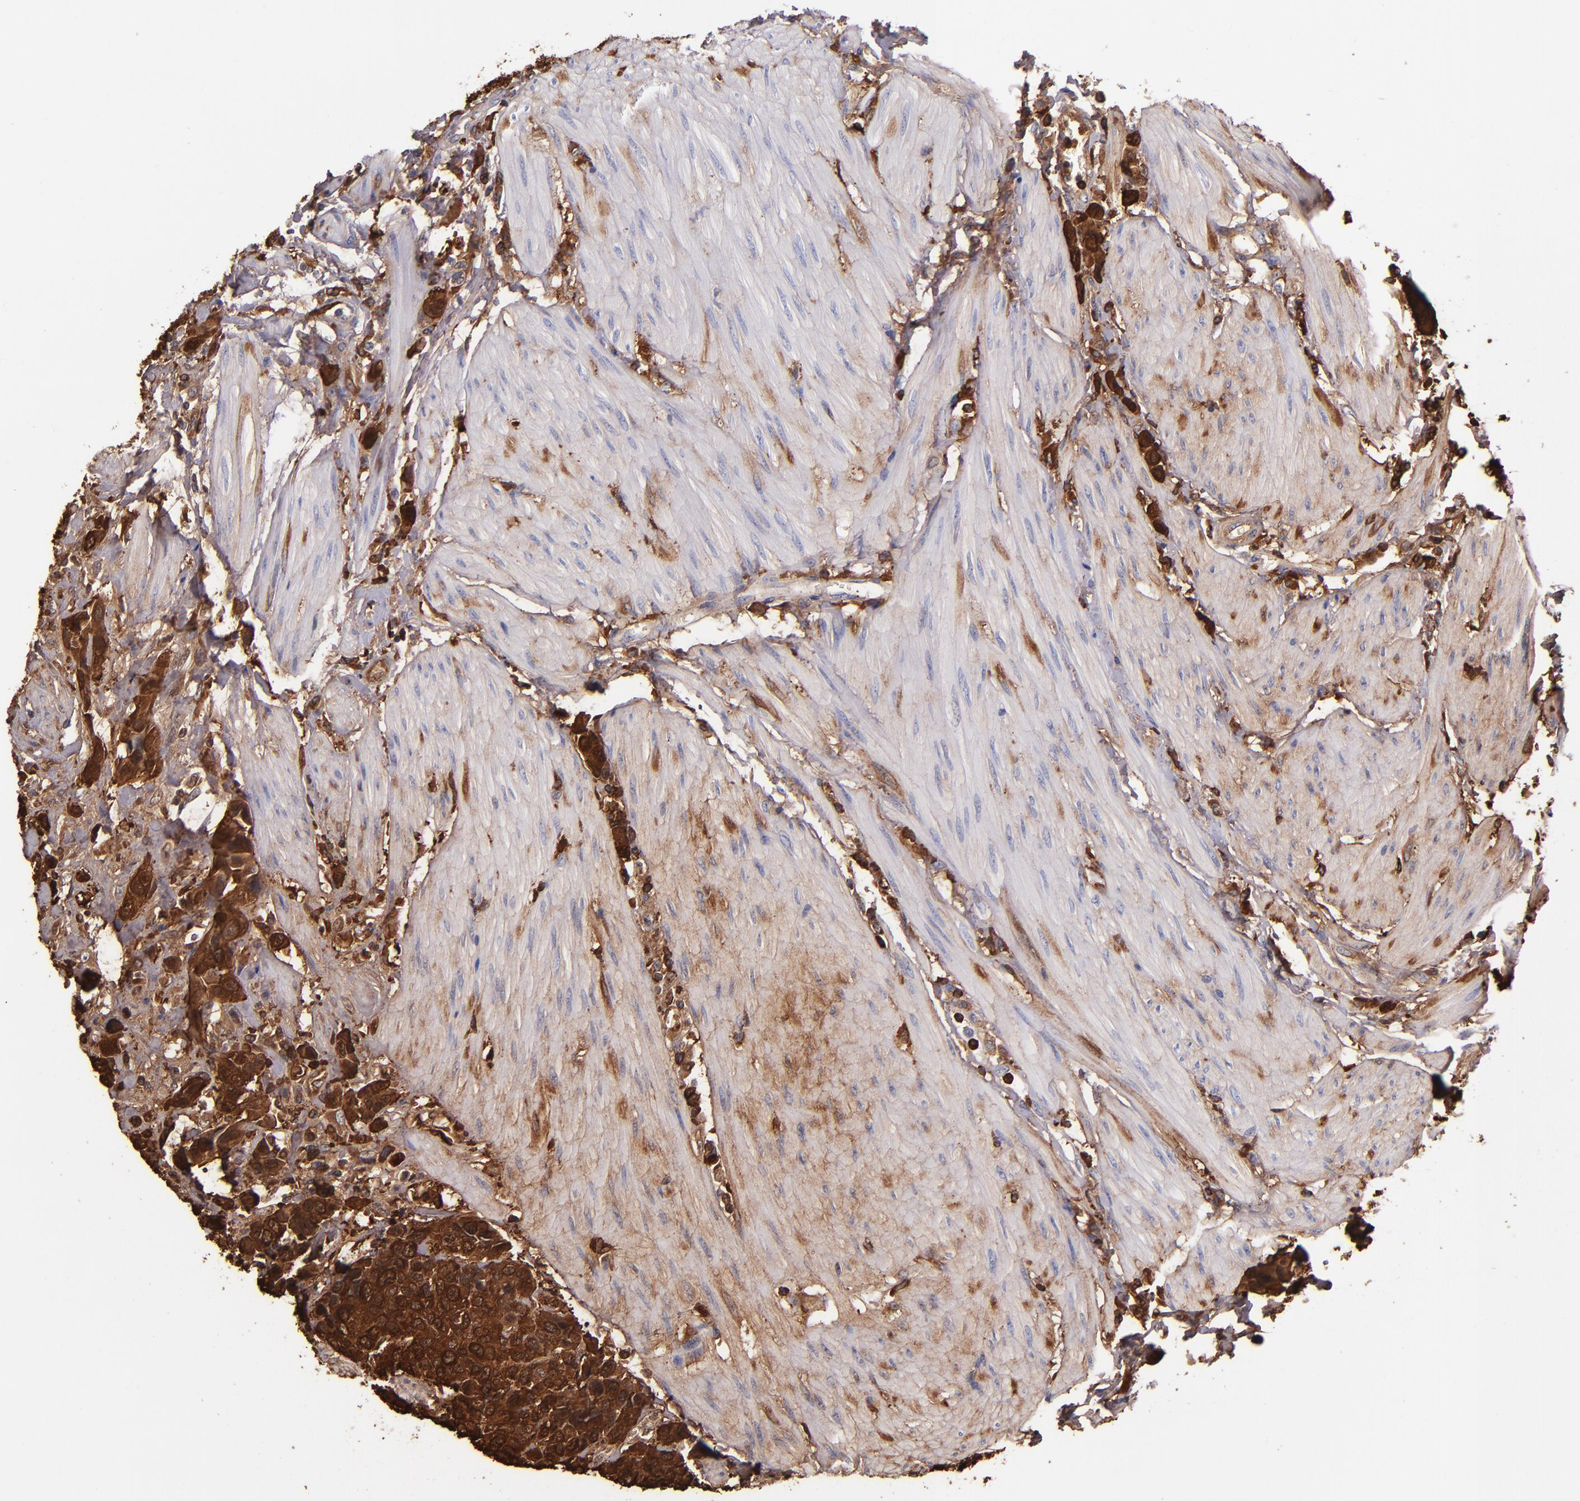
{"staining": {"intensity": "strong", "quantity": ">75%", "location": "cytoplasmic/membranous"}, "tissue": "urothelial cancer", "cell_type": "Tumor cells", "image_type": "cancer", "snomed": [{"axis": "morphology", "description": "Urothelial carcinoma, High grade"}, {"axis": "topography", "description": "Urinary bladder"}], "caption": "Human urothelial cancer stained for a protein (brown) demonstrates strong cytoplasmic/membranous positive expression in approximately >75% of tumor cells.", "gene": "IVL", "patient": {"sex": "male", "age": 50}}